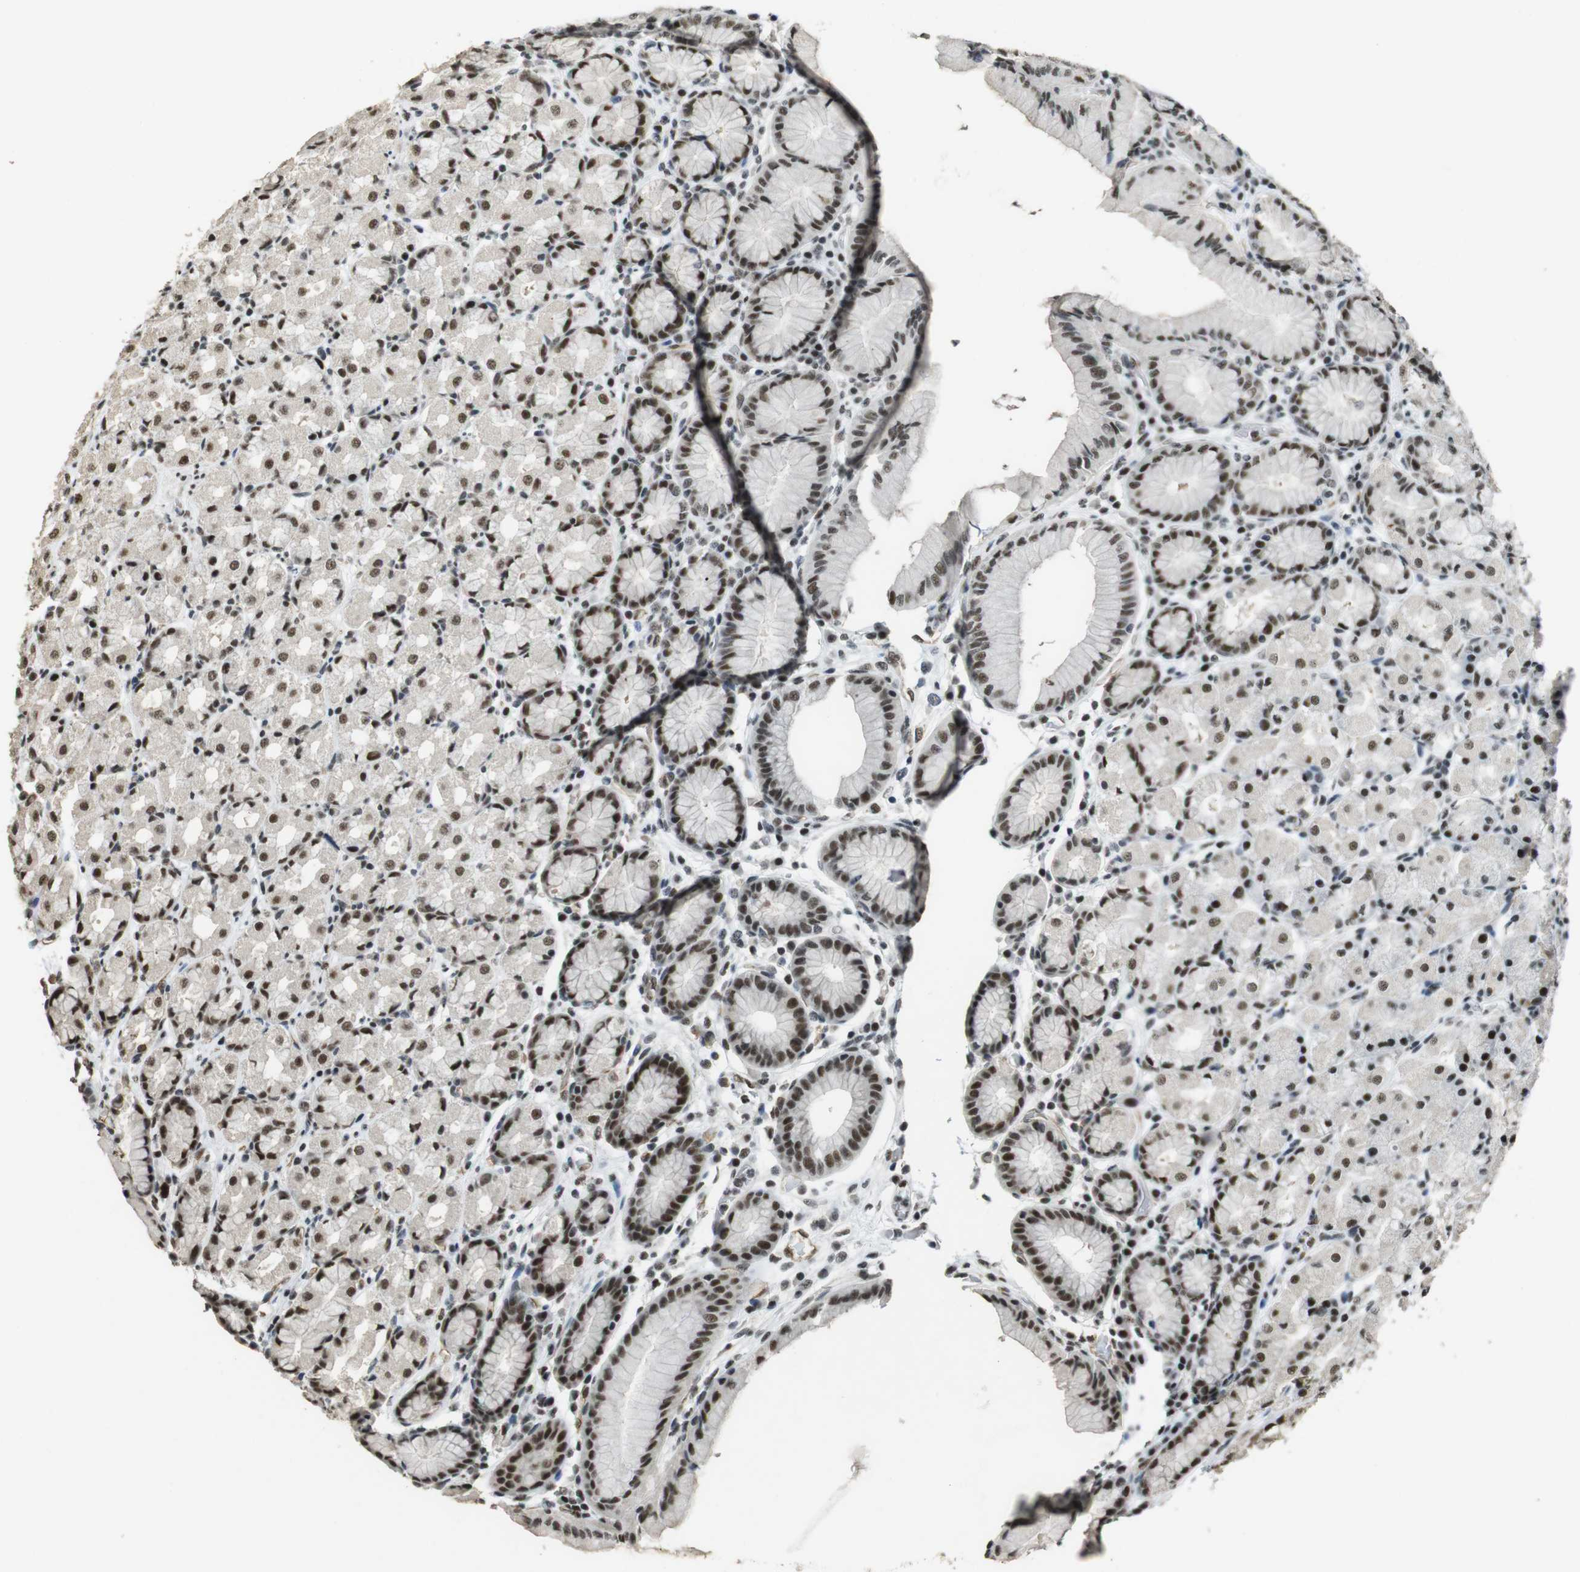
{"staining": {"intensity": "moderate", "quantity": ">75%", "location": "cytoplasmic/membranous,nuclear"}, "tissue": "stomach", "cell_type": "Glandular cells", "image_type": "normal", "snomed": [{"axis": "morphology", "description": "Normal tissue, NOS"}, {"axis": "topography", "description": "Stomach, upper"}], "caption": "A photomicrograph of human stomach stained for a protein reveals moderate cytoplasmic/membranous,nuclear brown staining in glandular cells.", "gene": "CSNK2B", "patient": {"sex": "male", "age": 68}}